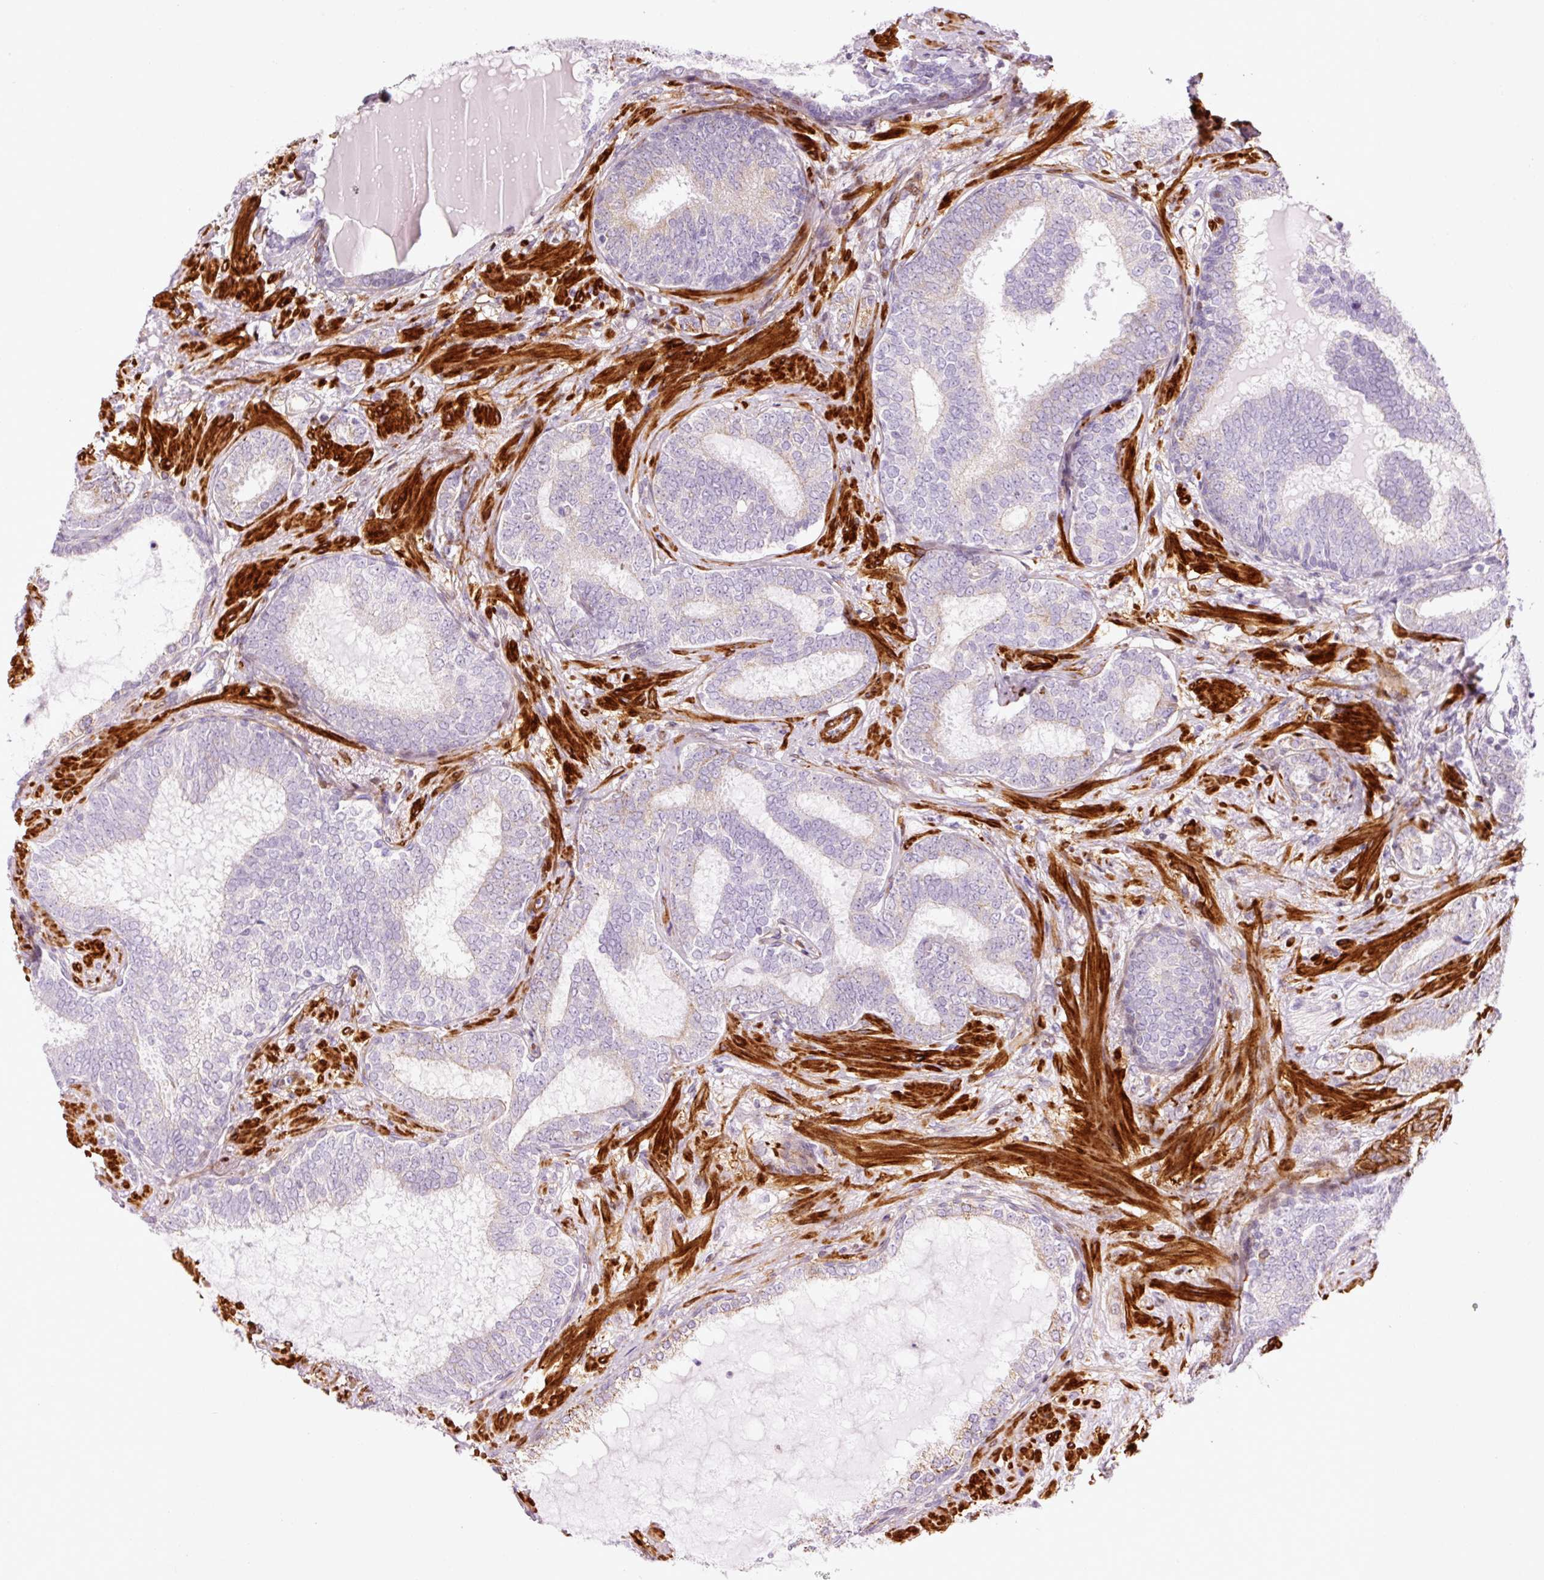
{"staining": {"intensity": "weak", "quantity": "<25%", "location": "cytoplasmic/membranous"}, "tissue": "prostate cancer", "cell_type": "Tumor cells", "image_type": "cancer", "snomed": [{"axis": "morphology", "description": "Adenocarcinoma, High grade"}, {"axis": "topography", "description": "Prostate"}], "caption": "This is an IHC micrograph of prostate cancer (adenocarcinoma (high-grade)). There is no positivity in tumor cells.", "gene": "ANKRD20A1", "patient": {"sex": "male", "age": 72}}